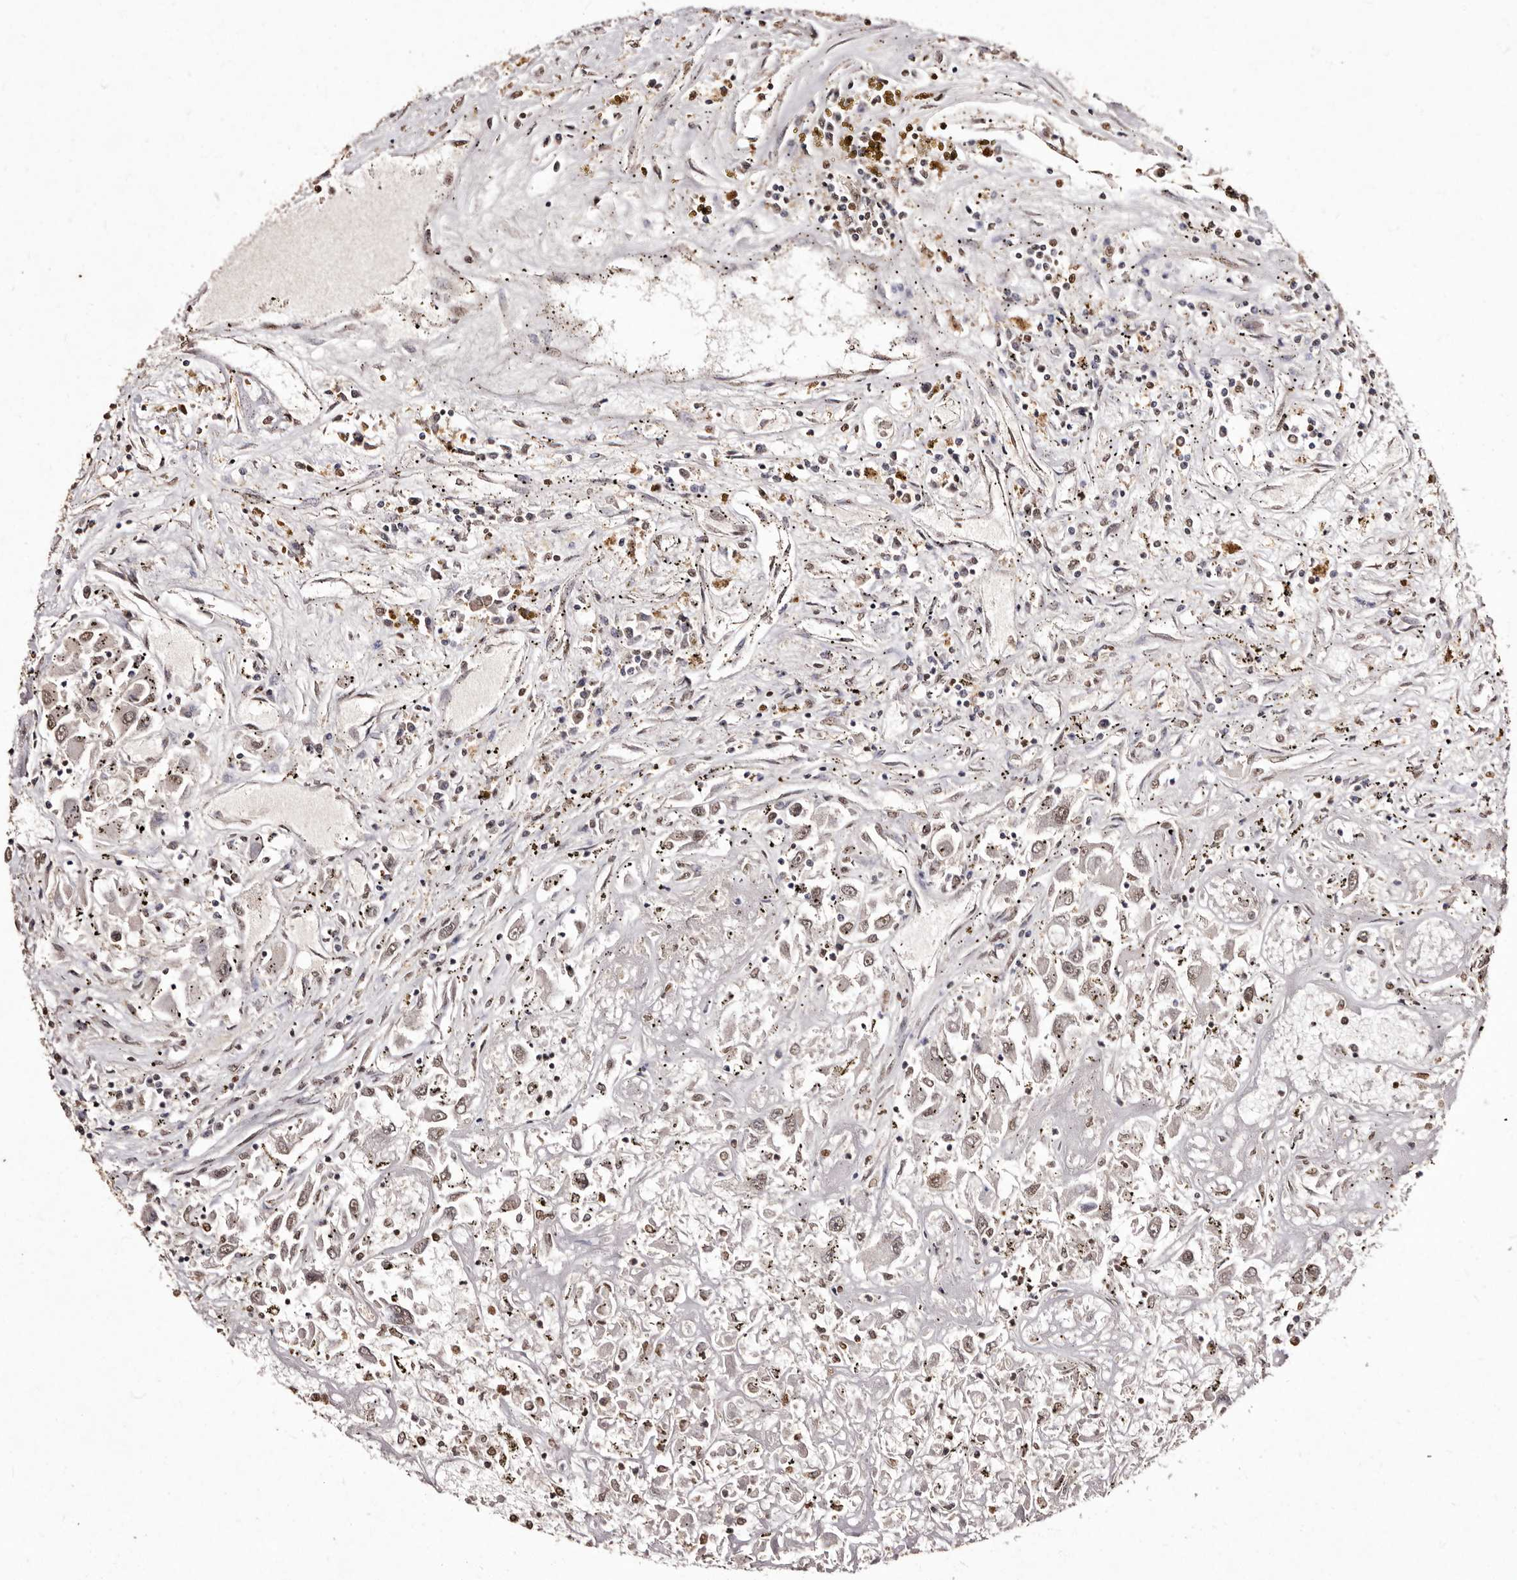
{"staining": {"intensity": "moderate", "quantity": ">75%", "location": "nuclear"}, "tissue": "renal cancer", "cell_type": "Tumor cells", "image_type": "cancer", "snomed": [{"axis": "morphology", "description": "Adenocarcinoma, NOS"}, {"axis": "topography", "description": "Kidney"}], "caption": "Human adenocarcinoma (renal) stained with a protein marker displays moderate staining in tumor cells.", "gene": "ERBB4", "patient": {"sex": "female", "age": 52}}